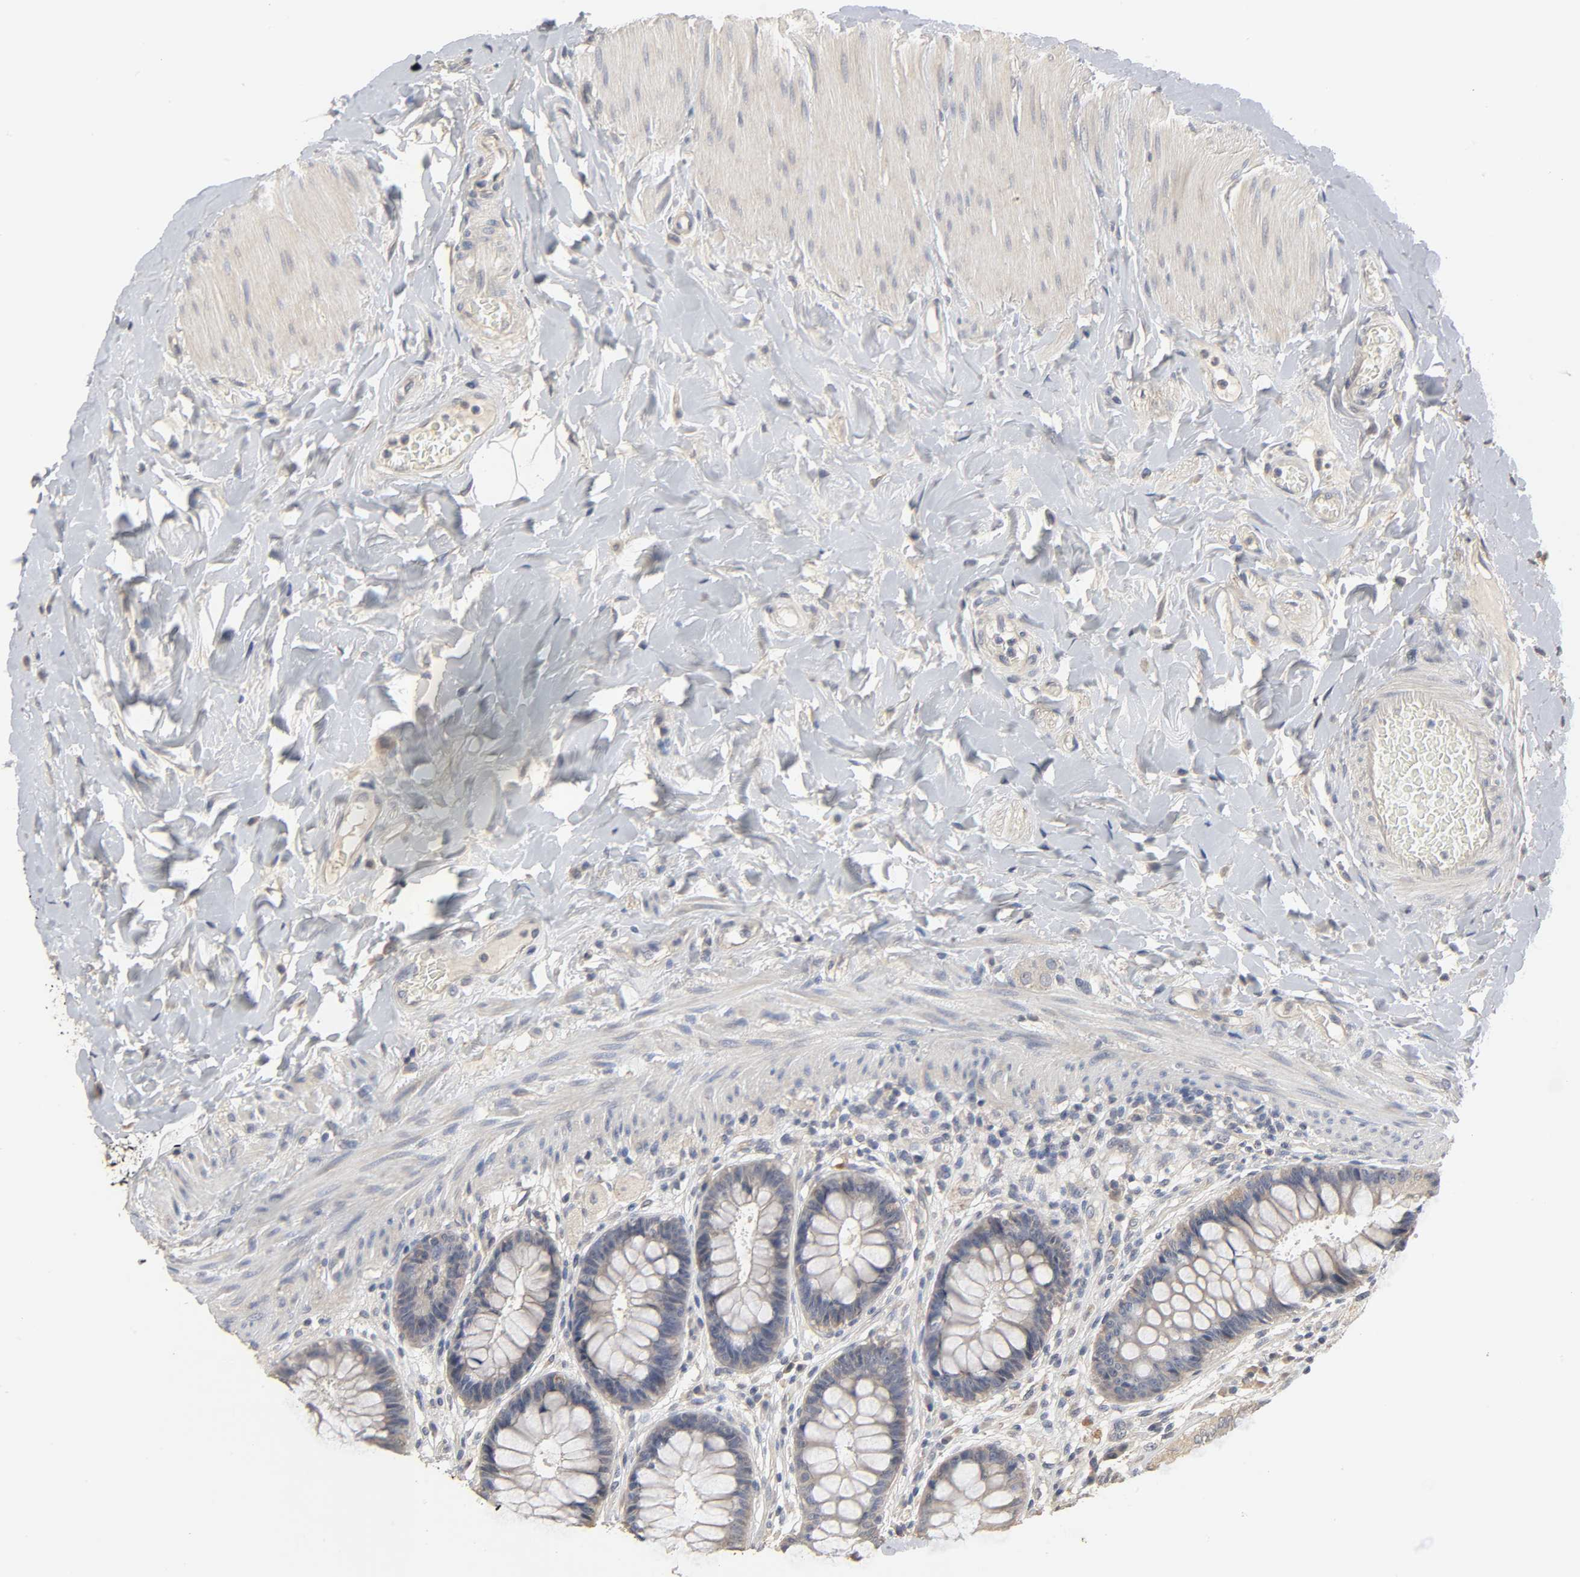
{"staining": {"intensity": "weak", "quantity": "25%-75%", "location": "cytoplasmic/membranous"}, "tissue": "rectum", "cell_type": "Glandular cells", "image_type": "normal", "snomed": [{"axis": "morphology", "description": "Normal tissue, NOS"}, {"axis": "topography", "description": "Rectum"}], "caption": "A brown stain labels weak cytoplasmic/membranous expression of a protein in glandular cells of benign rectum. The protein of interest is stained brown, and the nuclei are stained in blue (DAB (3,3'-diaminobenzidine) IHC with brightfield microscopy, high magnification).", "gene": "SLC10A2", "patient": {"sex": "female", "age": 46}}